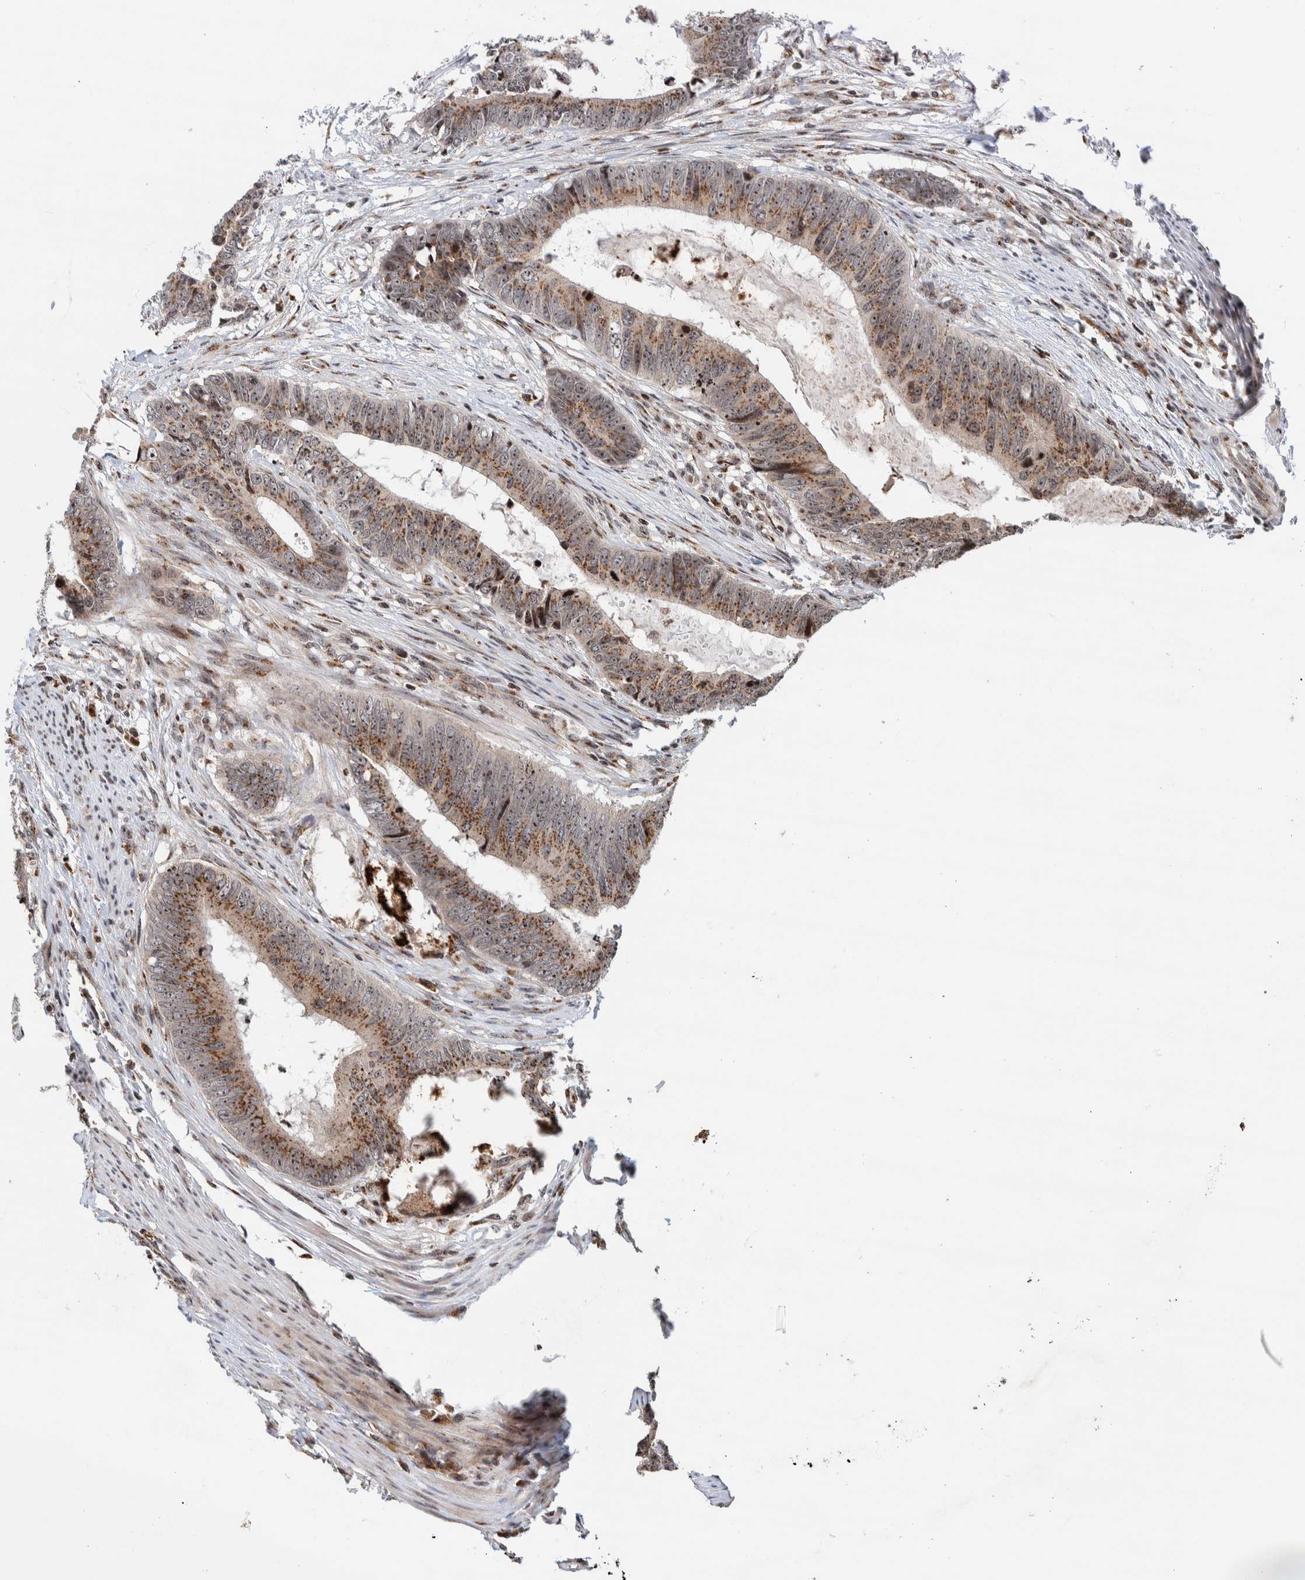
{"staining": {"intensity": "moderate", "quantity": ">75%", "location": "cytoplasmic/membranous,nuclear"}, "tissue": "colorectal cancer", "cell_type": "Tumor cells", "image_type": "cancer", "snomed": [{"axis": "morphology", "description": "Adenocarcinoma, NOS"}, {"axis": "topography", "description": "Colon"}], "caption": "Immunohistochemistry (DAB (3,3'-diaminobenzidine)) staining of human colorectal cancer (adenocarcinoma) shows moderate cytoplasmic/membranous and nuclear protein staining in approximately >75% of tumor cells.", "gene": "CCDC182", "patient": {"sex": "male", "age": 56}}